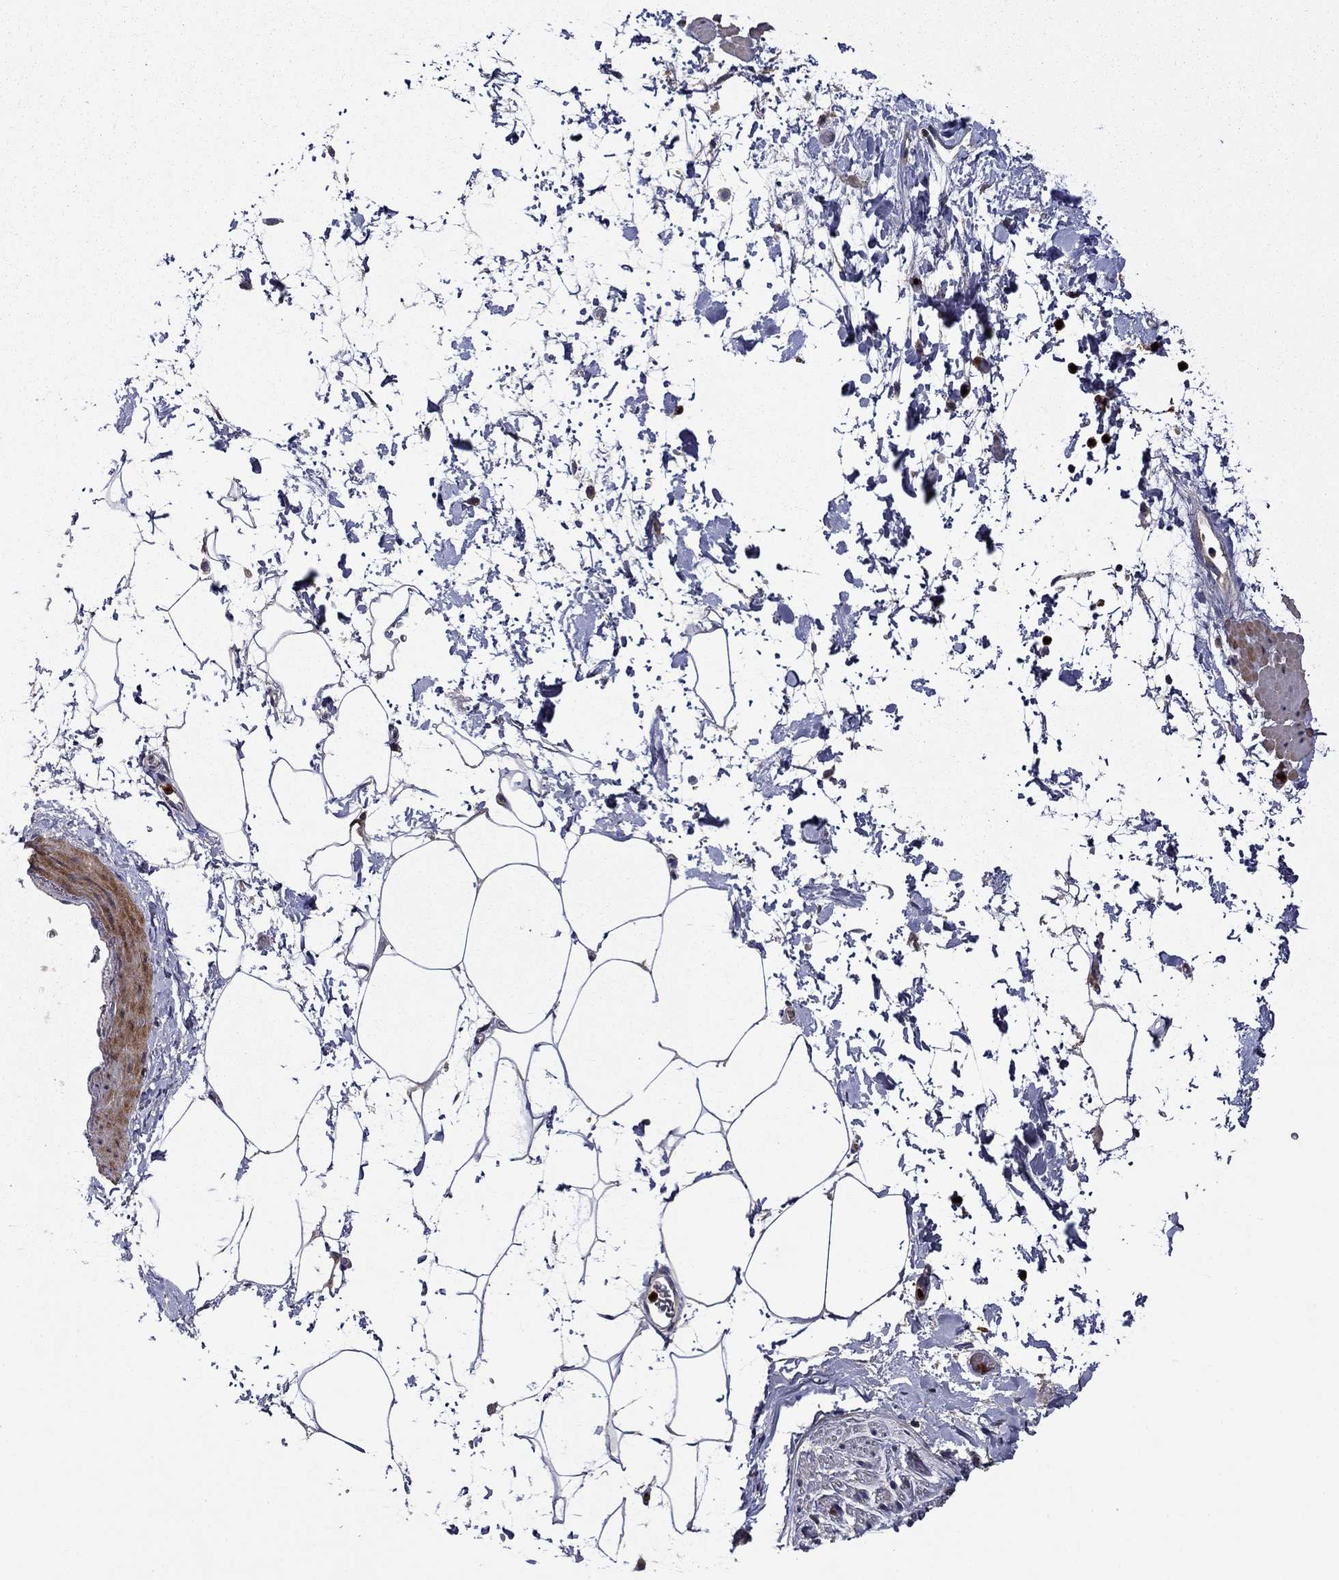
{"staining": {"intensity": "negative", "quantity": "none", "location": "none"}, "tissue": "adipose tissue", "cell_type": "Adipocytes", "image_type": "normal", "snomed": [{"axis": "morphology", "description": "Normal tissue, NOS"}, {"axis": "topography", "description": "Soft tissue"}, {"axis": "topography", "description": "Adipose tissue"}, {"axis": "topography", "description": "Vascular tissue"}, {"axis": "topography", "description": "Peripheral nerve tissue"}], "caption": "The immunohistochemistry image has no significant positivity in adipocytes of adipose tissue.", "gene": "SATB1", "patient": {"sex": "male", "age": 68}}